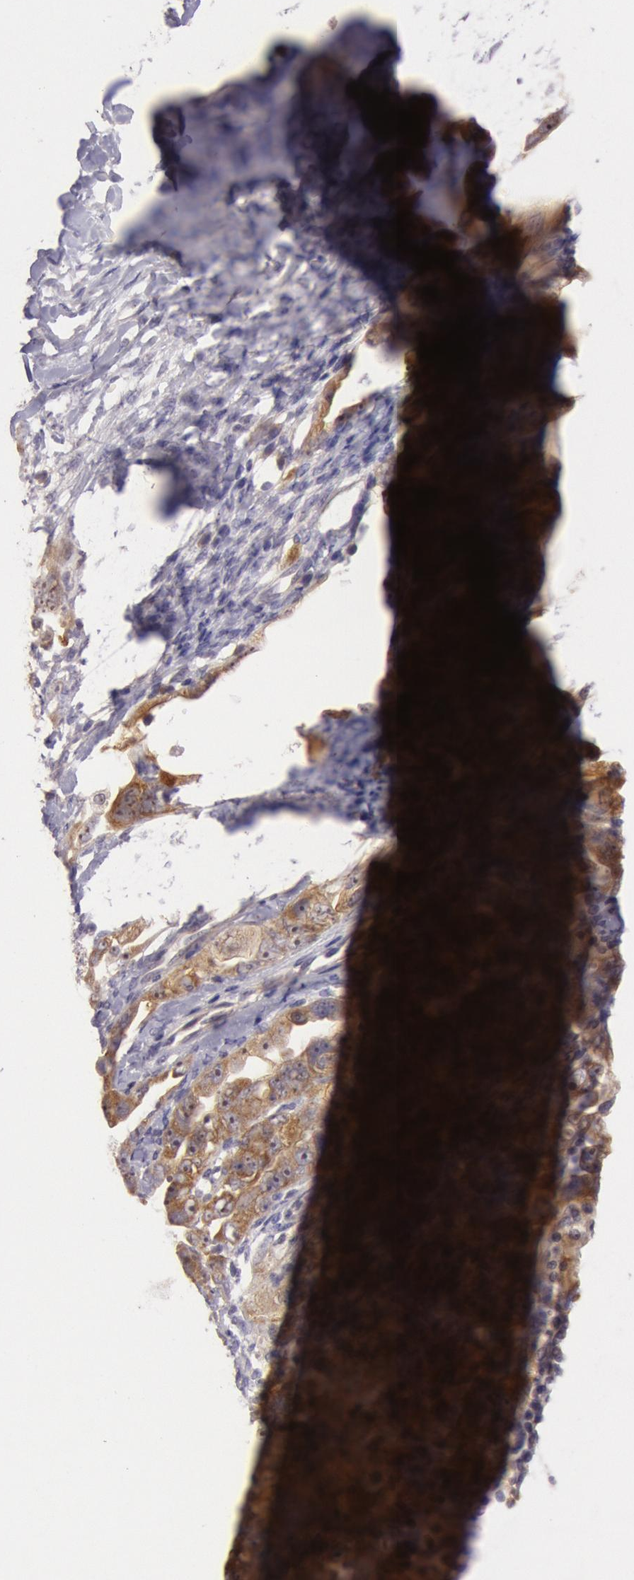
{"staining": {"intensity": "strong", "quantity": ">75%", "location": "cytoplasmic/membranous,nuclear"}, "tissue": "ovarian cancer", "cell_type": "Tumor cells", "image_type": "cancer", "snomed": [{"axis": "morphology", "description": "Cystadenocarcinoma, serous, NOS"}, {"axis": "topography", "description": "Ovary"}], "caption": "Human ovarian serous cystadenocarcinoma stained for a protein (brown) exhibits strong cytoplasmic/membranous and nuclear positive staining in about >75% of tumor cells.", "gene": "CDK16", "patient": {"sex": "female", "age": 66}}